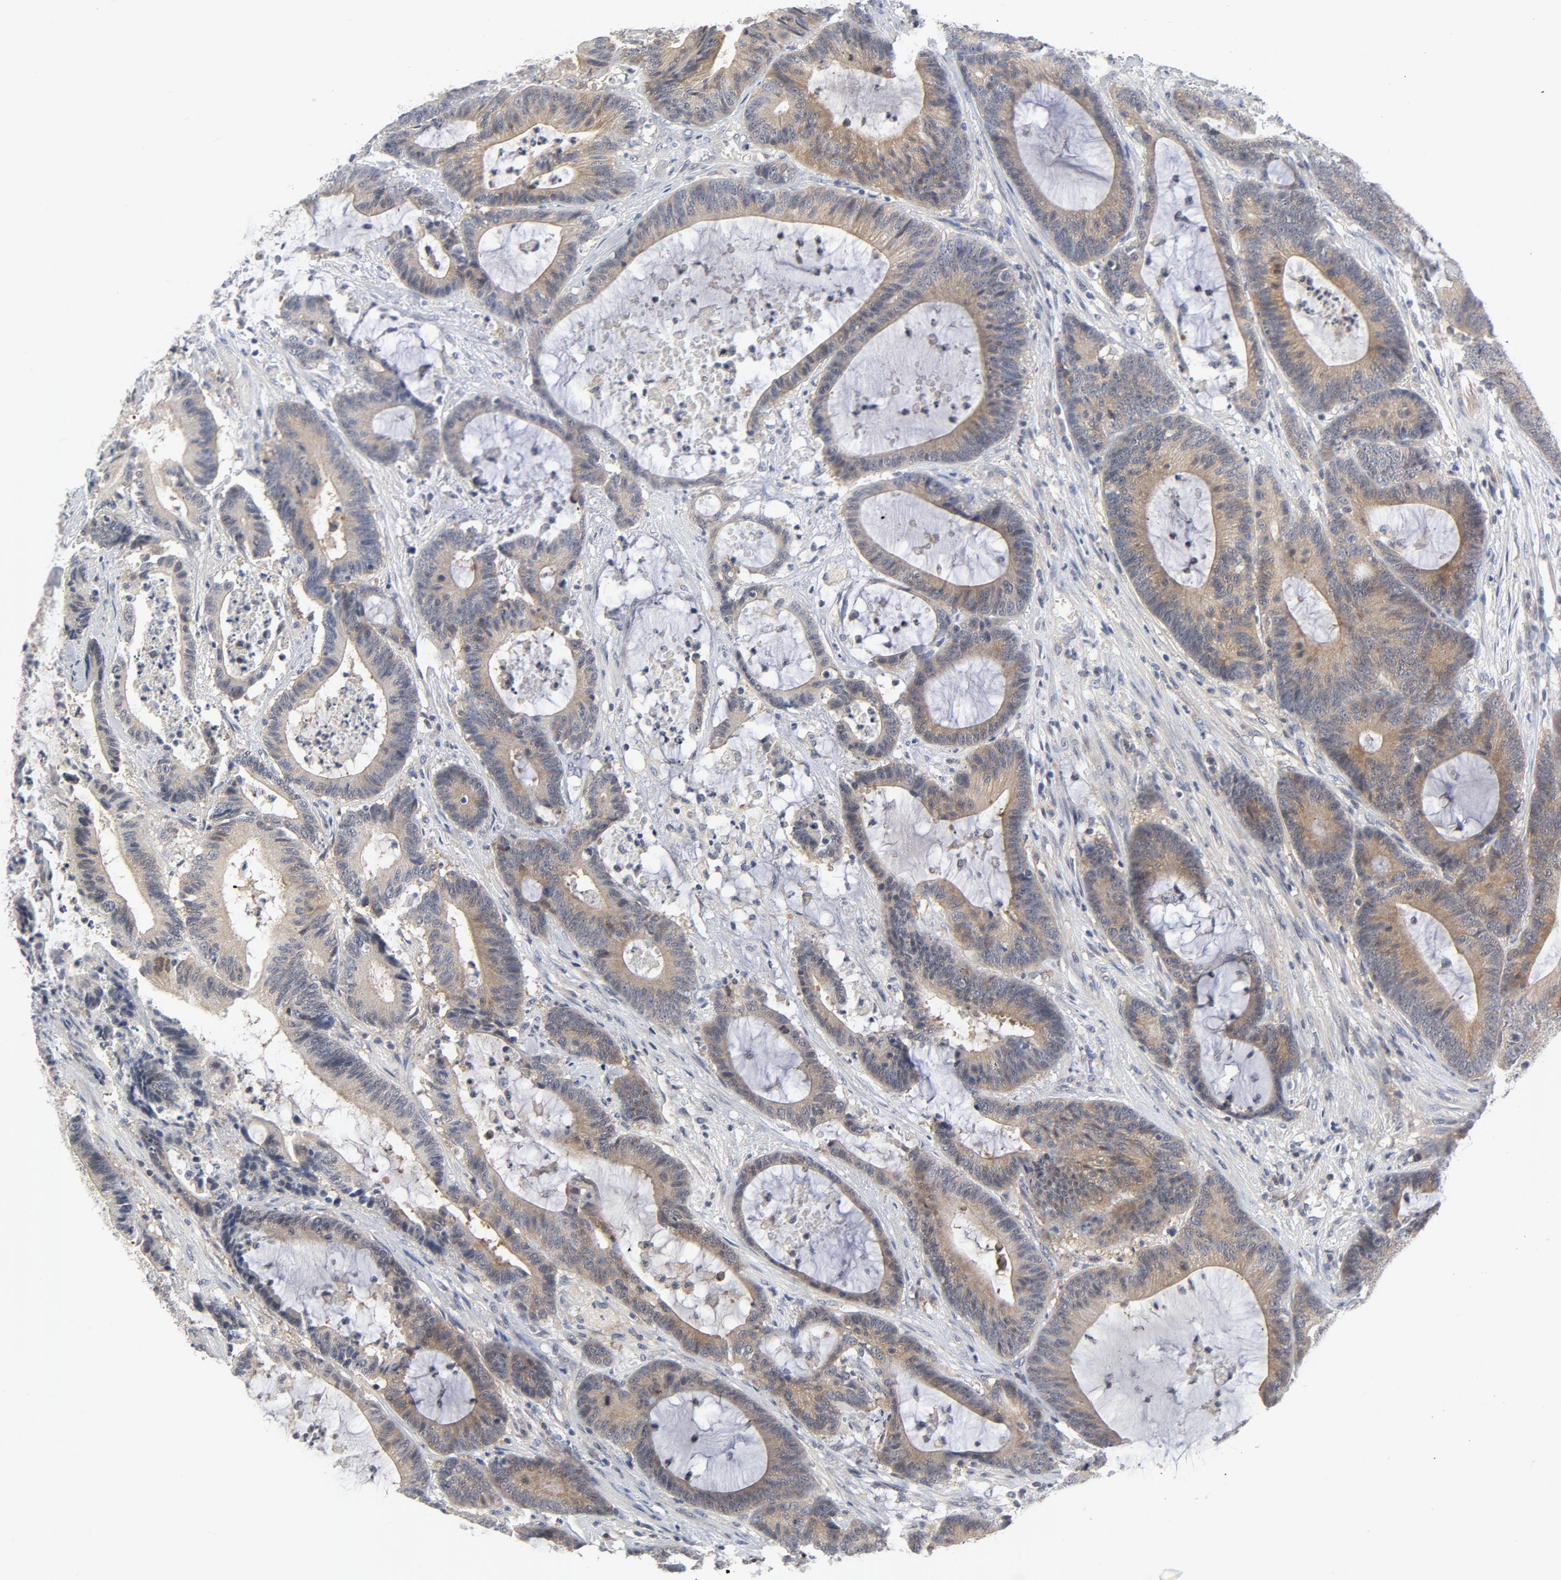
{"staining": {"intensity": "weak", "quantity": ">75%", "location": "cytoplasmic/membranous"}, "tissue": "colorectal cancer", "cell_type": "Tumor cells", "image_type": "cancer", "snomed": [{"axis": "morphology", "description": "Adenocarcinoma, NOS"}, {"axis": "topography", "description": "Colon"}], "caption": "Immunohistochemical staining of human adenocarcinoma (colorectal) shows low levels of weak cytoplasmic/membranous protein staining in about >75% of tumor cells.", "gene": "BAD", "patient": {"sex": "female", "age": 84}}